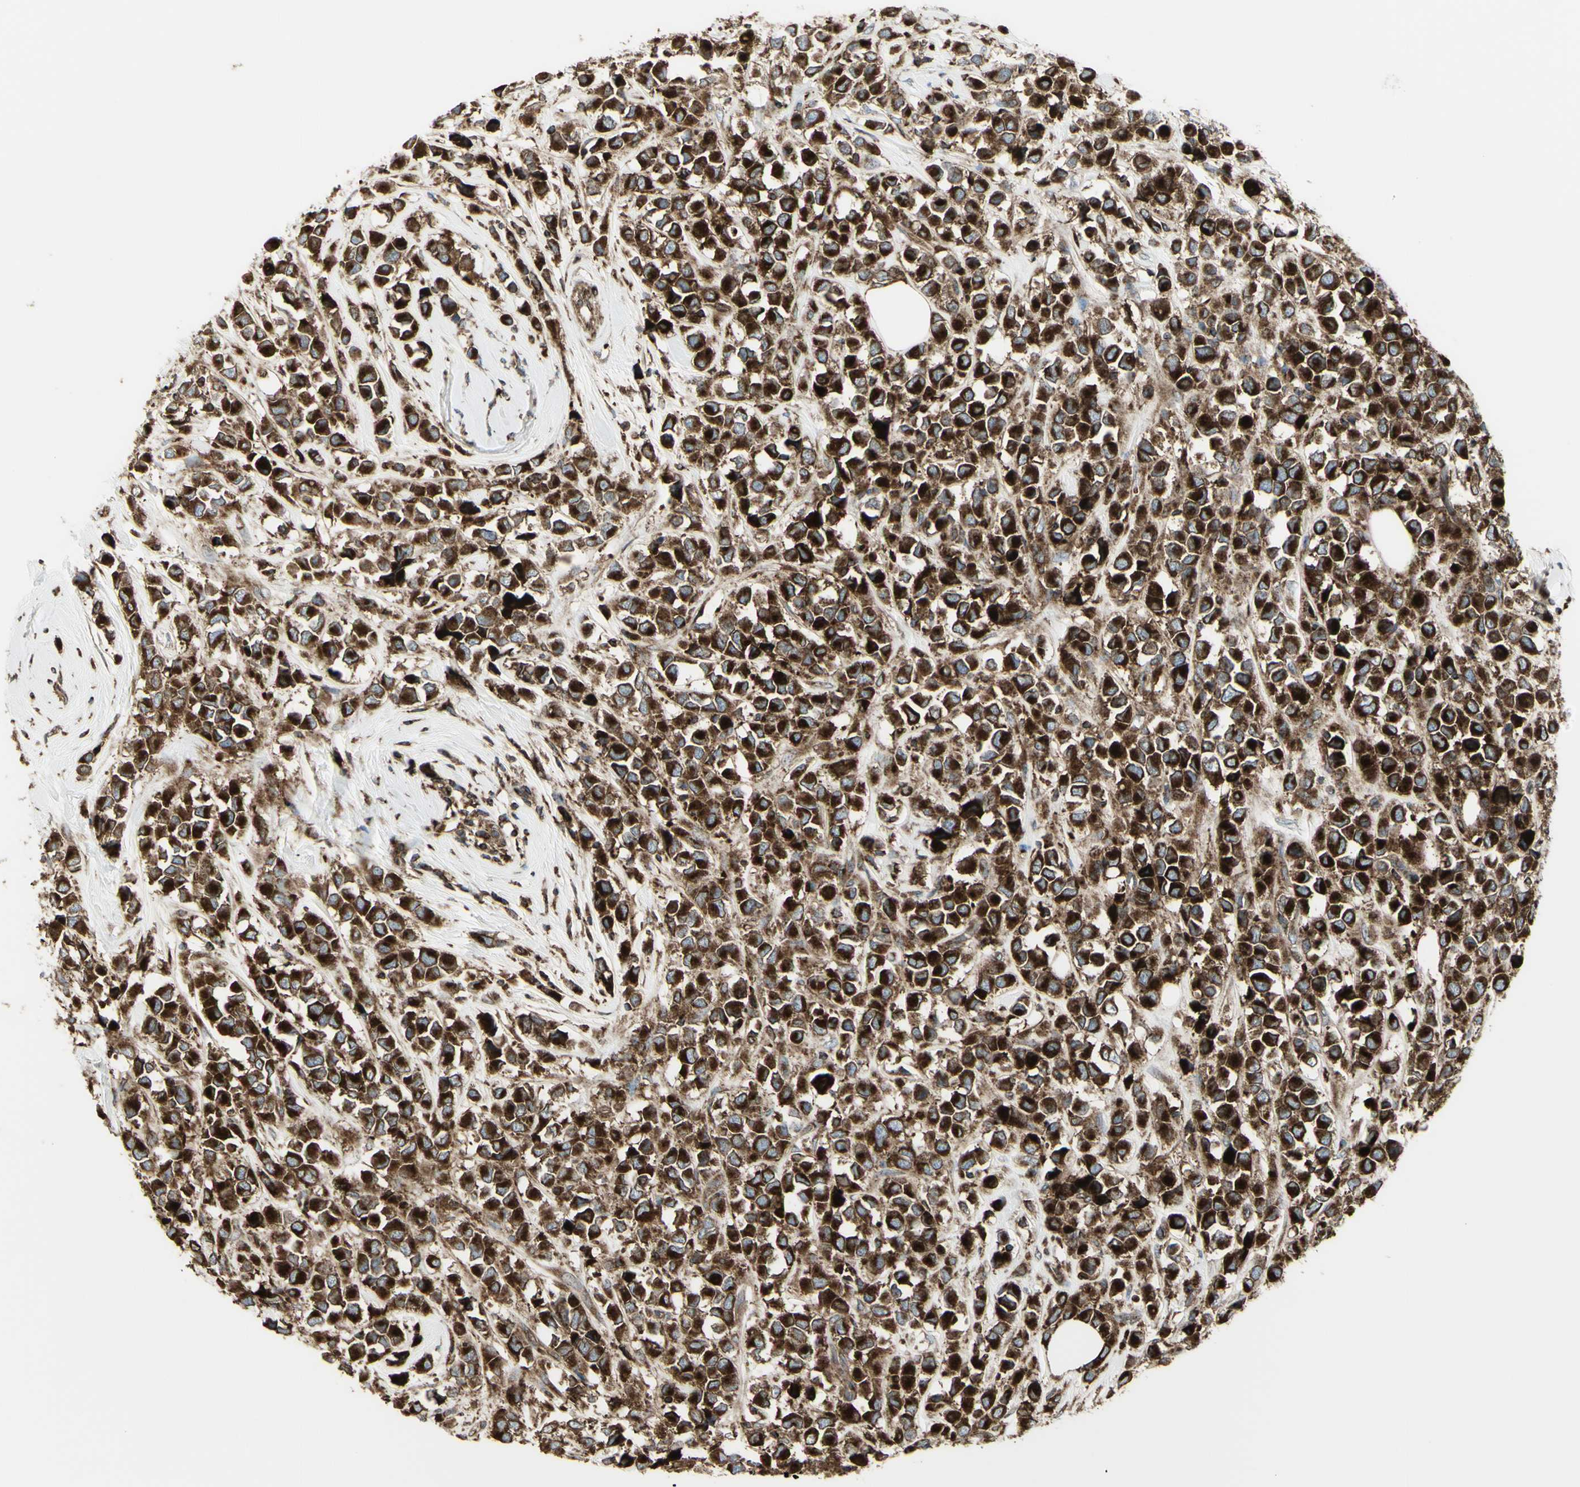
{"staining": {"intensity": "strong", "quantity": ">75%", "location": "cytoplasmic/membranous"}, "tissue": "breast cancer", "cell_type": "Tumor cells", "image_type": "cancer", "snomed": [{"axis": "morphology", "description": "Duct carcinoma"}, {"axis": "topography", "description": "Breast"}], "caption": "Breast cancer (infiltrating ductal carcinoma) stained for a protein (brown) displays strong cytoplasmic/membranous positive expression in about >75% of tumor cells.", "gene": "NAPA", "patient": {"sex": "female", "age": 61}}